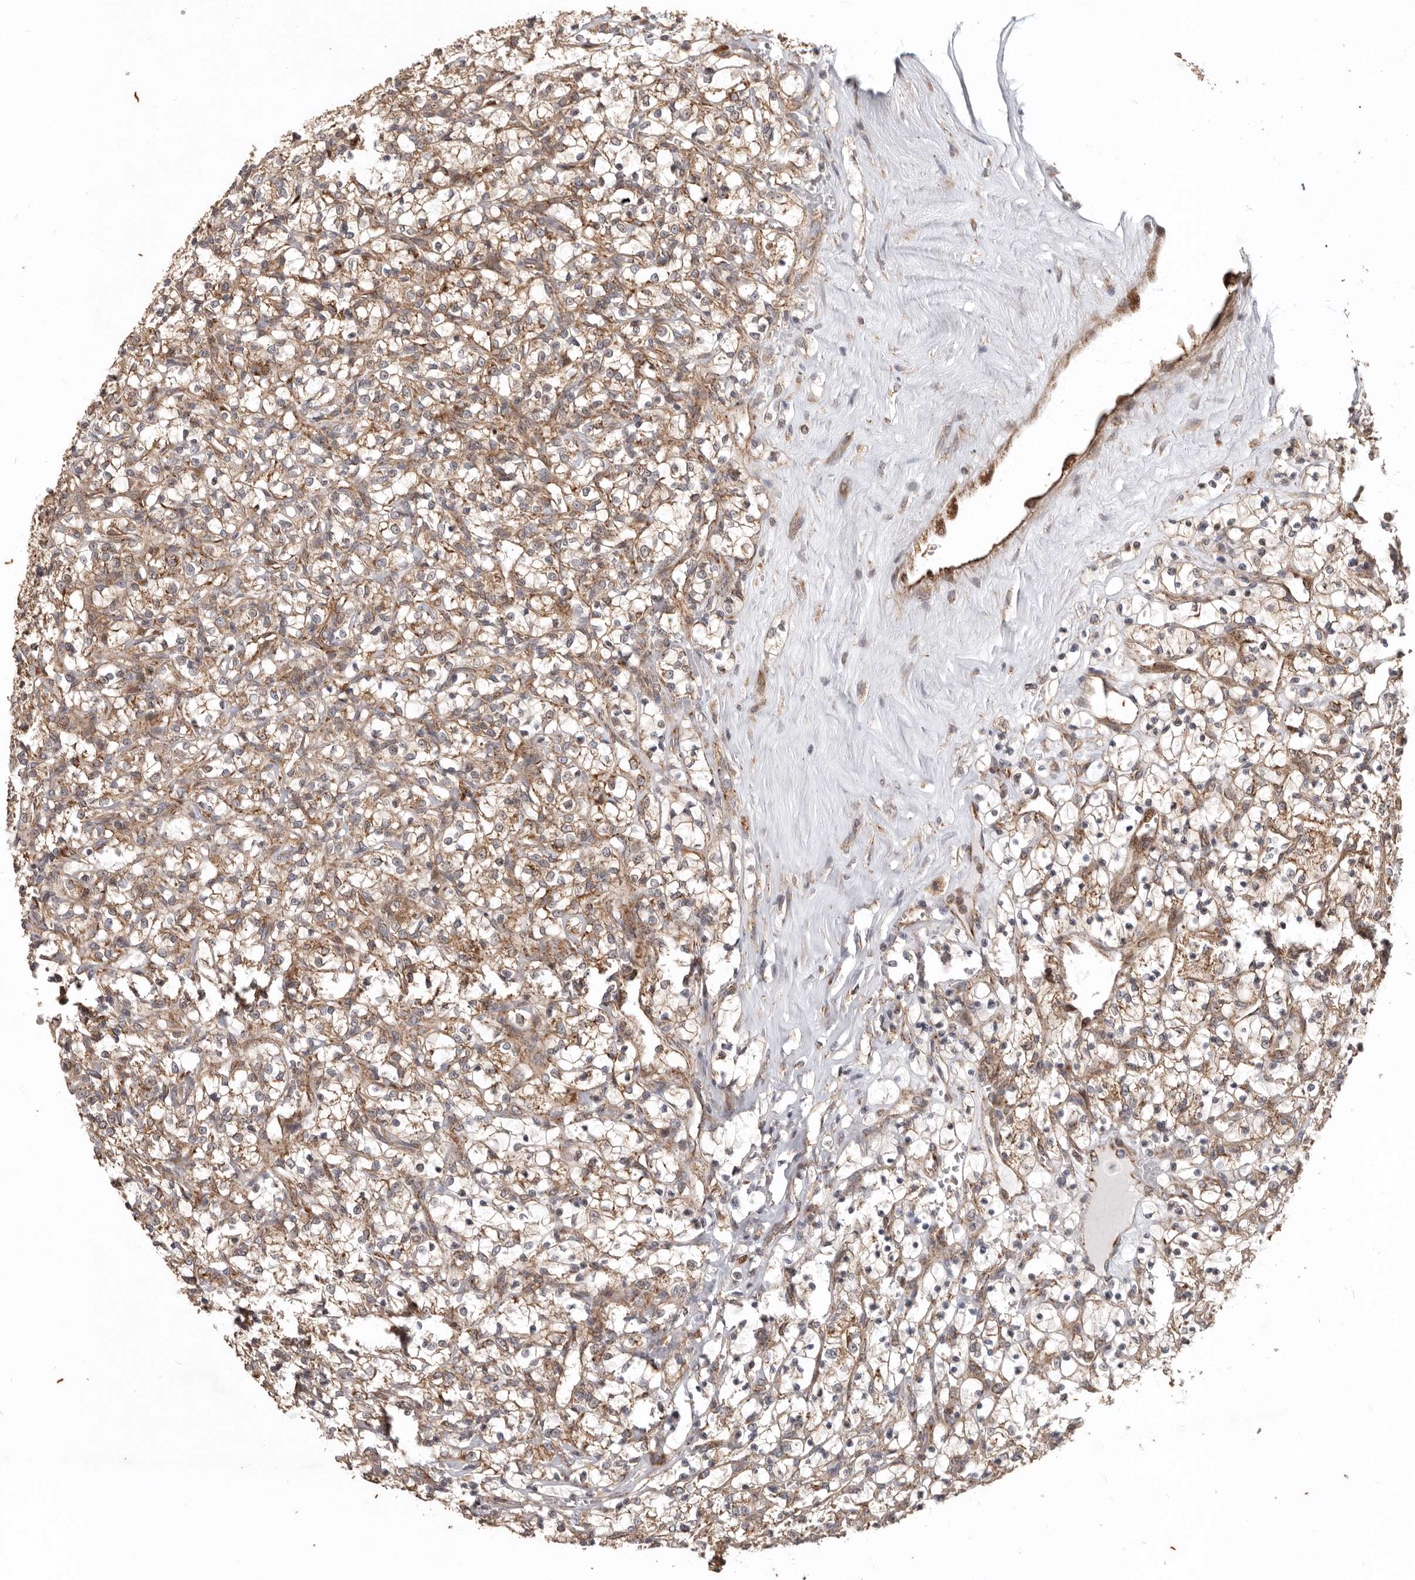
{"staining": {"intensity": "moderate", "quantity": ">75%", "location": "cytoplasmic/membranous"}, "tissue": "renal cancer", "cell_type": "Tumor cells", "image_type": "cancer", "snomed": [{"axis": "morphology", "description": "Adenocarcinoma, NOS"}, {"axis": "topography", "description": "Kidney"}], "caption": "Protein staining displays moderate cytoplasmic/membranous expression in approximately >75% of tumor cells in renal cancer (adenocarcinoma).", "gene": "MRPS10", "patient": {"sex": "female", "age": 69}}